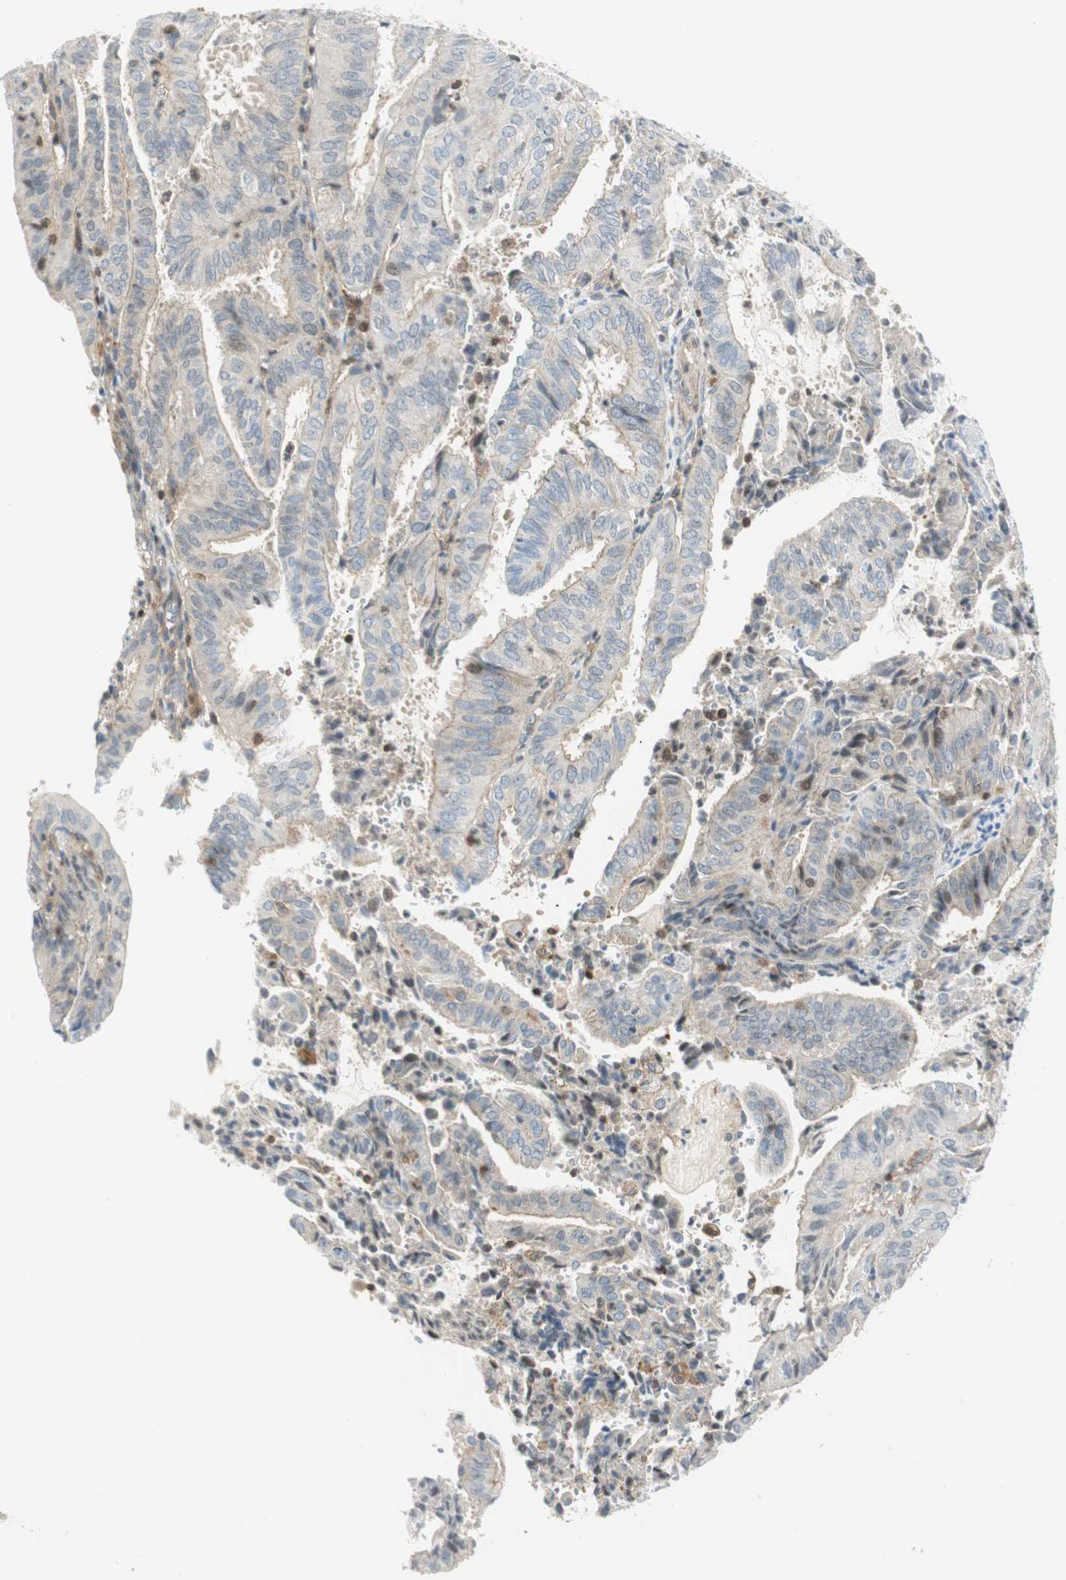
{"staining": {"intensity": "negative", "quantity": "none", "location": "none"}, "tissue": "endometrial cancer", "cell_type": "Tumor cells", "image_type": "cancer", "snomed": [{"axis": "morphology", "description": "Adenocarcinoma, NOS"}, {"axis": "topography", "description": "Uterus"}], "caption": "The photomicrograph shows no staining of tumor cells in endometrial adenocarcinoma.", "gene": "PPP1CA", "patient": {"sex": "female", "age": 60}}